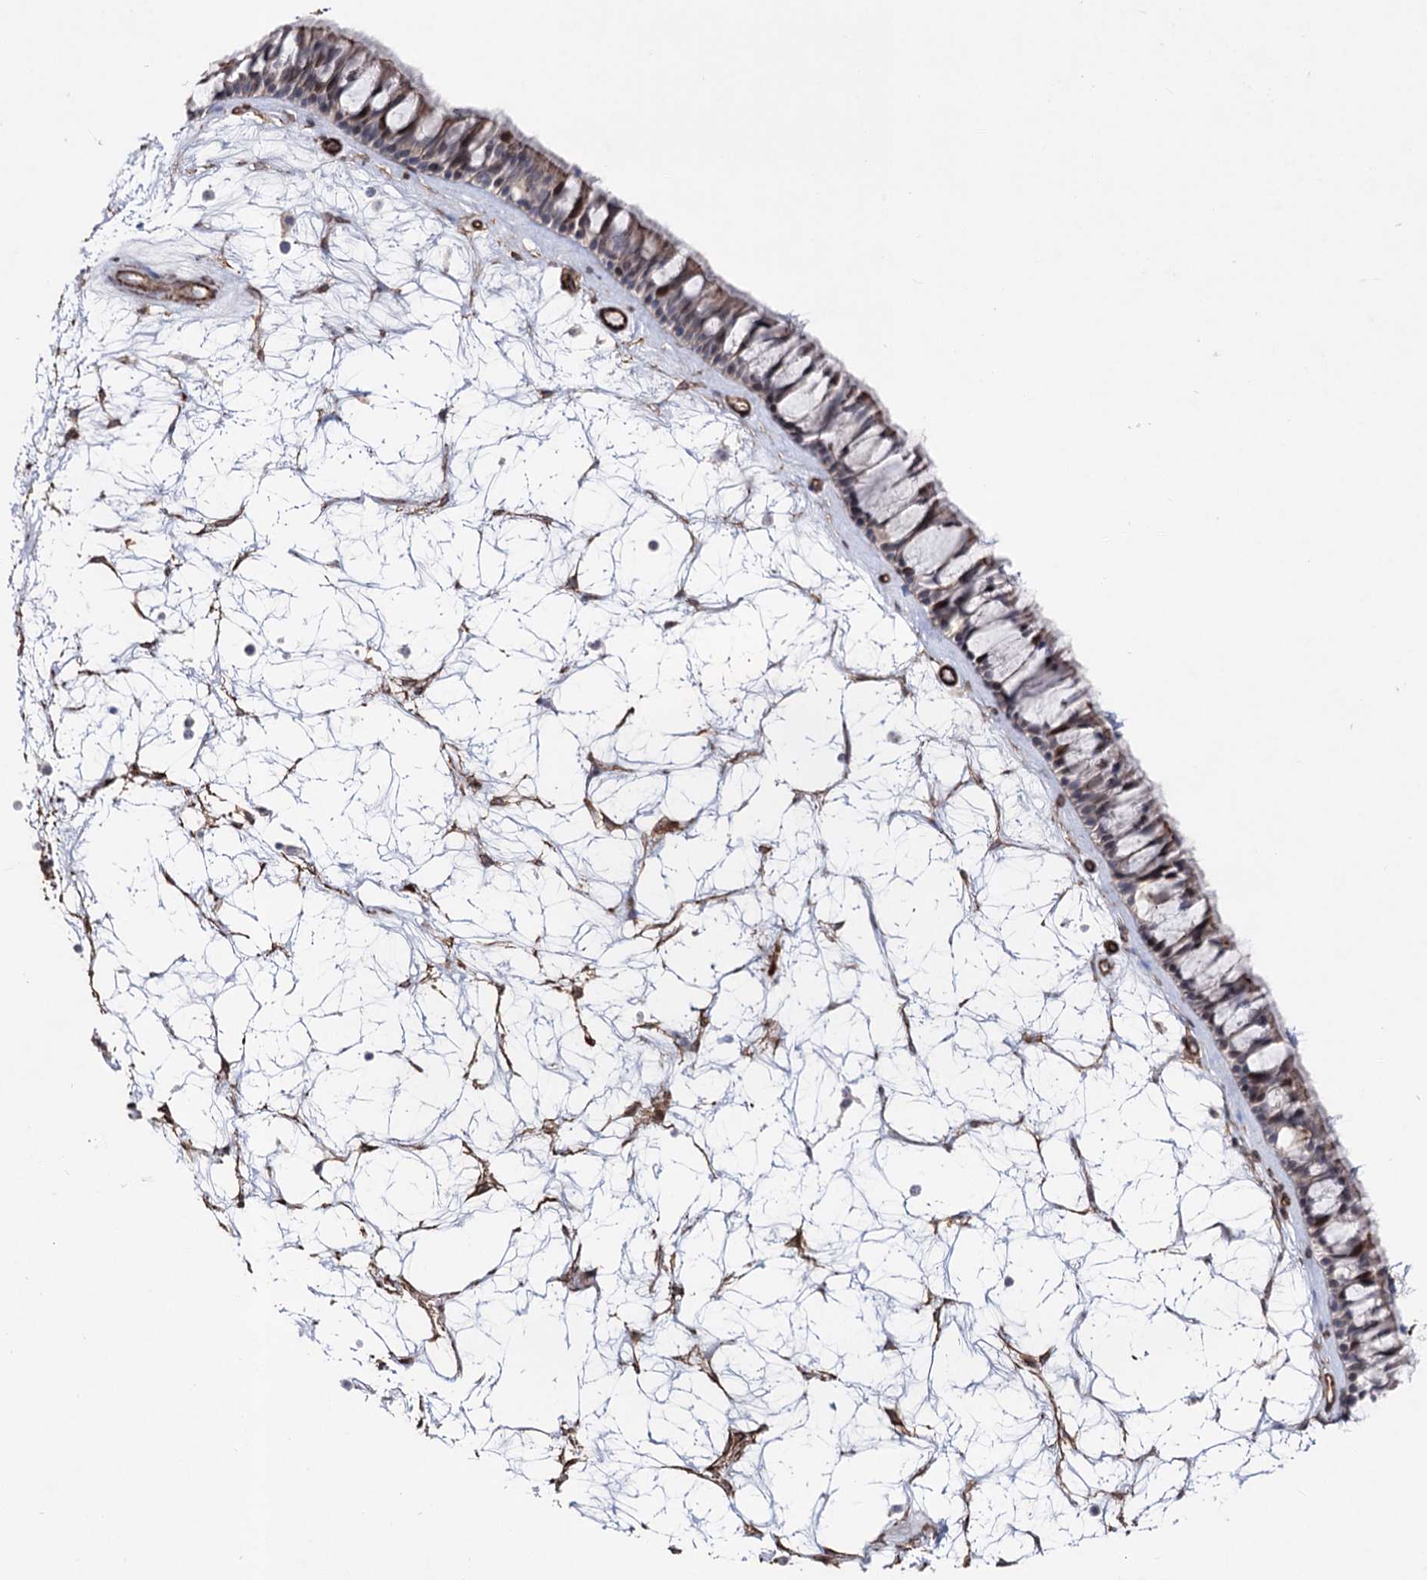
{"staining": {"intensity": "moderate", "quantity": "<25%", "location": "cytoplasmic/membranous,nuclear"}, "tissue": "nasopharynx", "cell_type": "Respiratory epithelial cells", "image_type": "normal", "snomed": [{"axis": "morphology", "description": "Normal tissue, NOS"}, {"axis": "topography", "description": "Nasopharynx"}], "caption": "Nasopharynx stained for a protein (brown) displays moderate cytoplasmic/membranous,nuclear positive expression in approximately <25% of respiratory epithelial cells.", "gene": "ARHGAP20", "patient": {"sex": "male", "age": 64}}